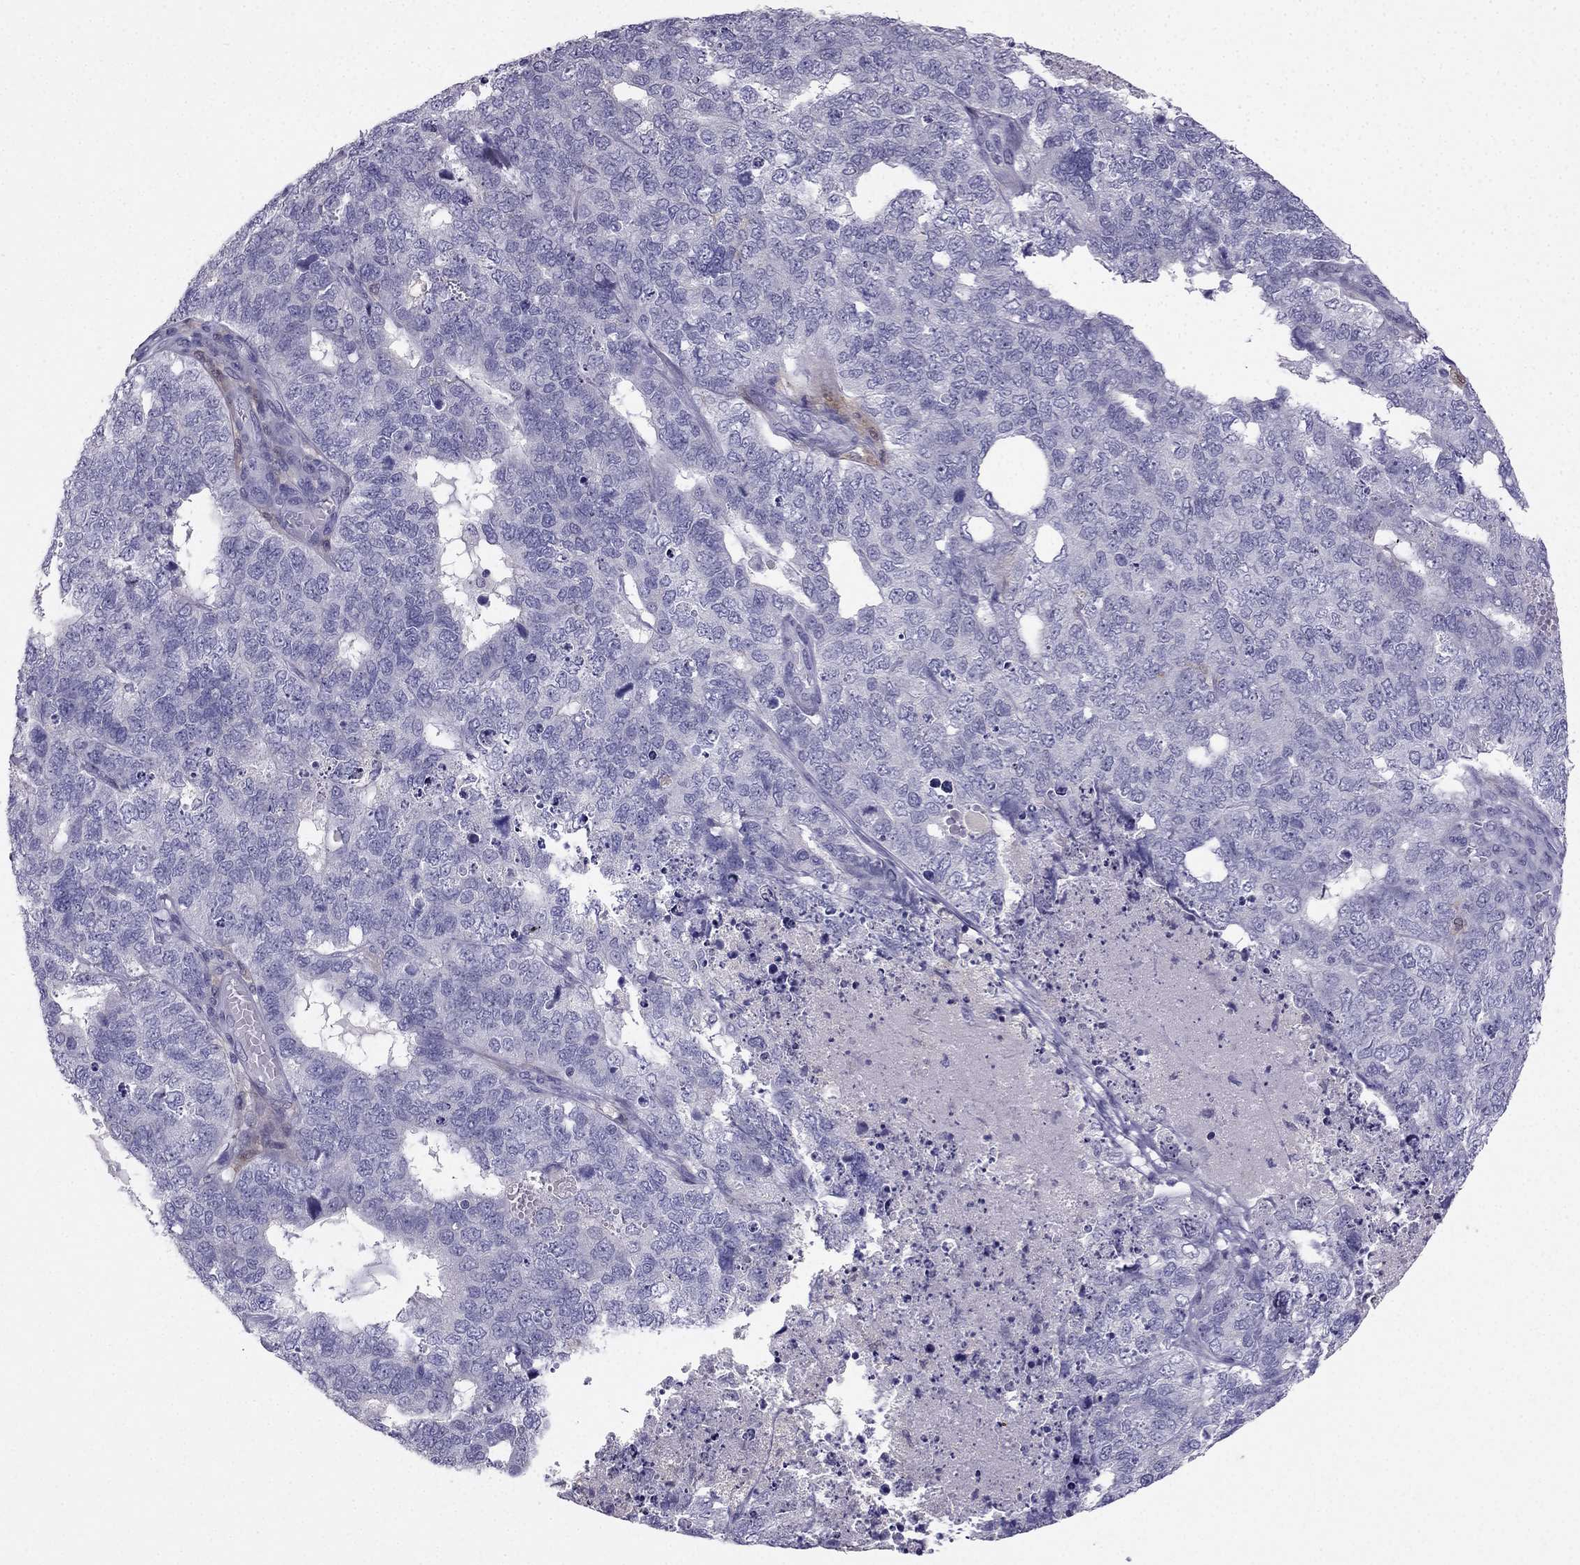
{"staining": {"intensity": "negative", "quantity": "none", "location": "none"}, "tissue": "cervical cancer", "cell_type": "Tumor cells", "image_type": "cancer", "snomed": [{"axis": "morphology", "description": "Squamous cell carcinoma, NOS"}, {"axis": "topography", "description": "Cervix"}], "caption": "This is an immunohistochemistry photomicrograph of cervical cancer (squamous cell carcinoma). There is no staining in tumor cells.", "gene": "LMTK3", "patient": {"sex": "female", "age": 63}}